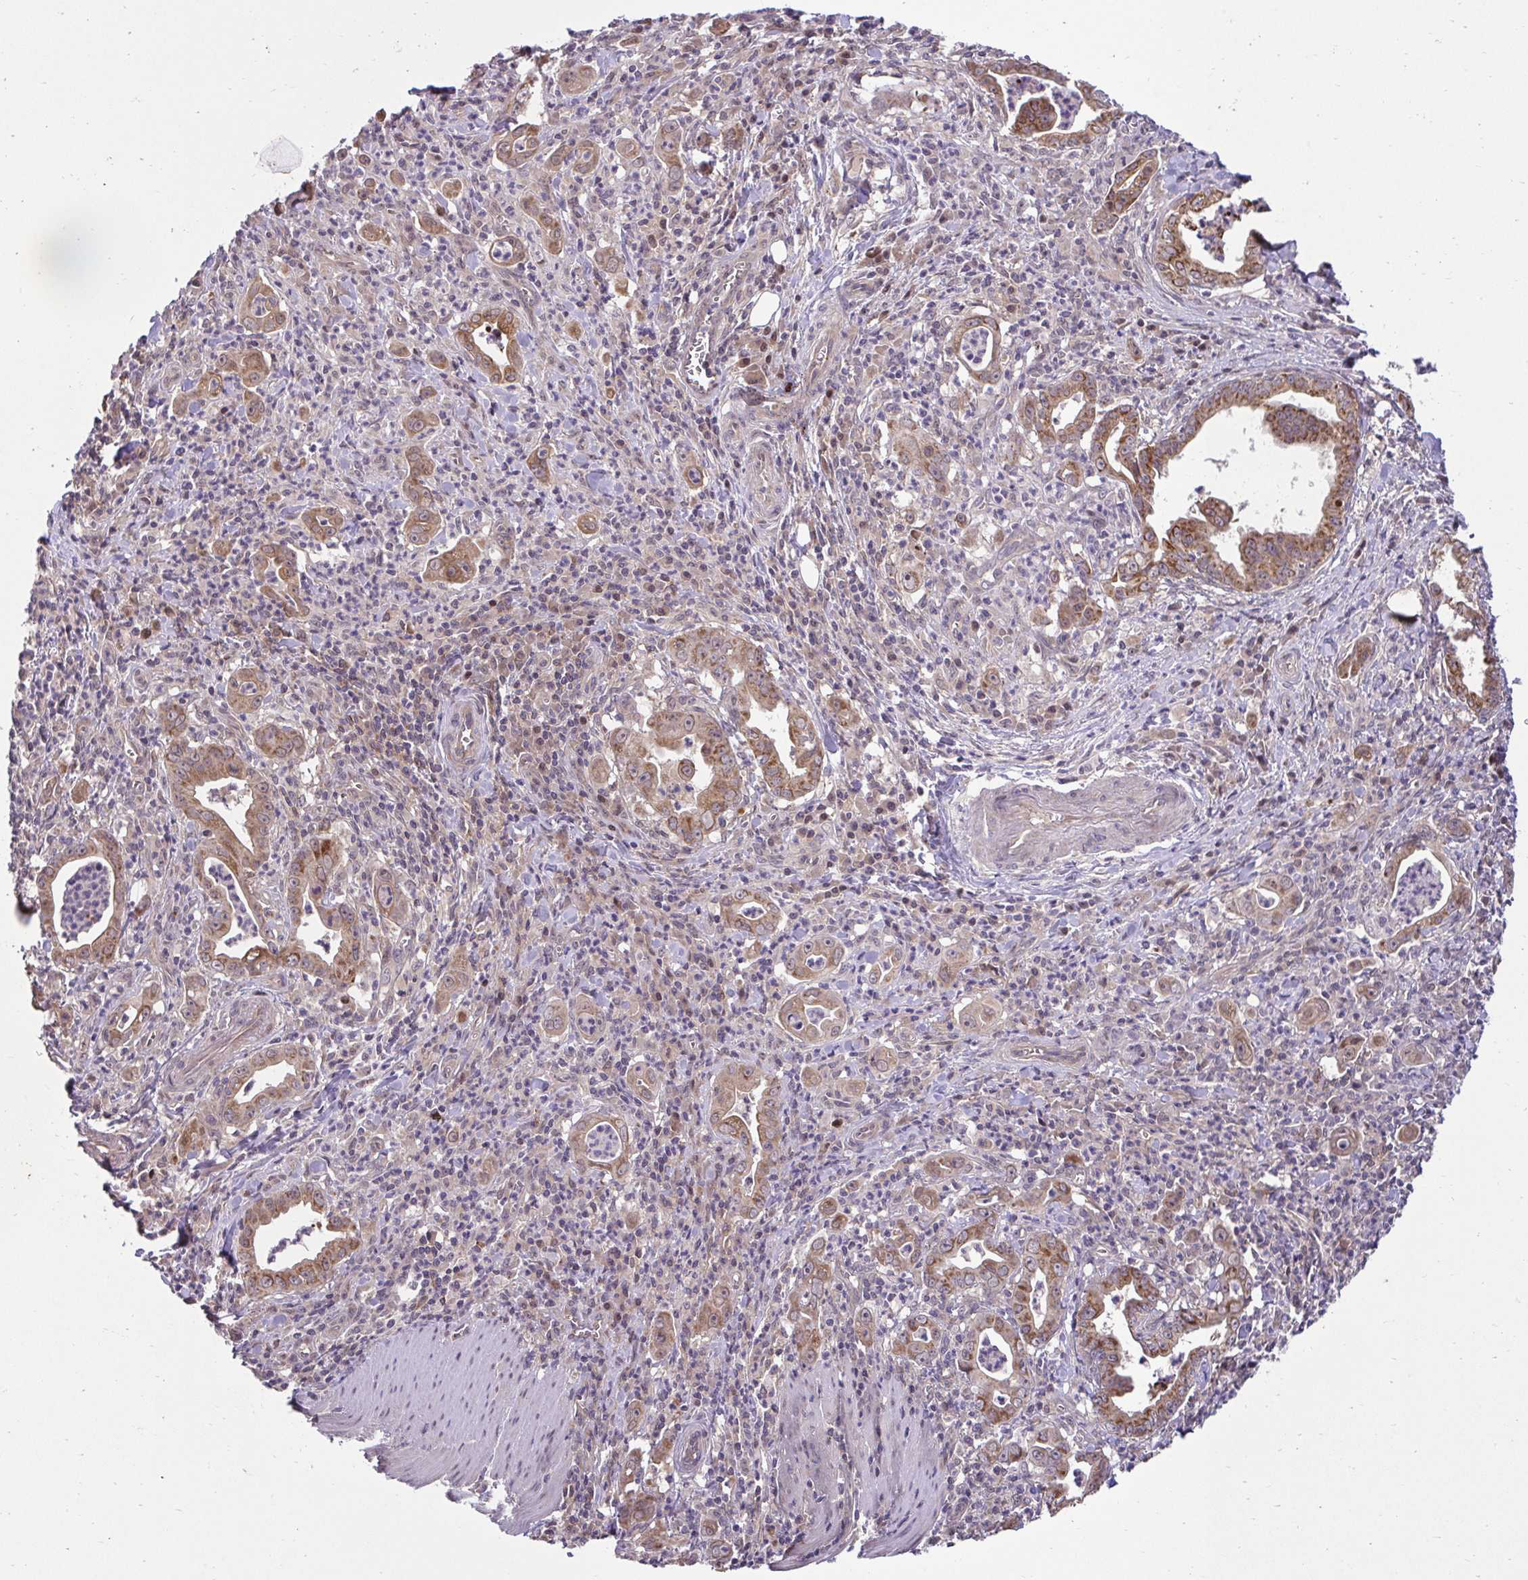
{"staining": {"intensity": "moderate", "quantity": ">75%", "location": "cytoplasmic/membranous"}, "tissue": "stomach cancer", "cell_type": "Tumor cells", "image_type": "cancer", "snomed": [{"axis": "morphology", "description": "Adenocarcinoma, NOS"}, {"axis": "topography", "description": "Stomach, upper"}], "caption": "Immunohistochemical staining of adenocarcinoma (stomach) displays medium levels of moderate cytoplasmic/membranous positivity in approximately >75% of tumor cells. (brown staining indicates protein expression, while blue staining denotes nuclei).", "gene": "RDH14", "patient": {"sex": "female", "age": 79}}